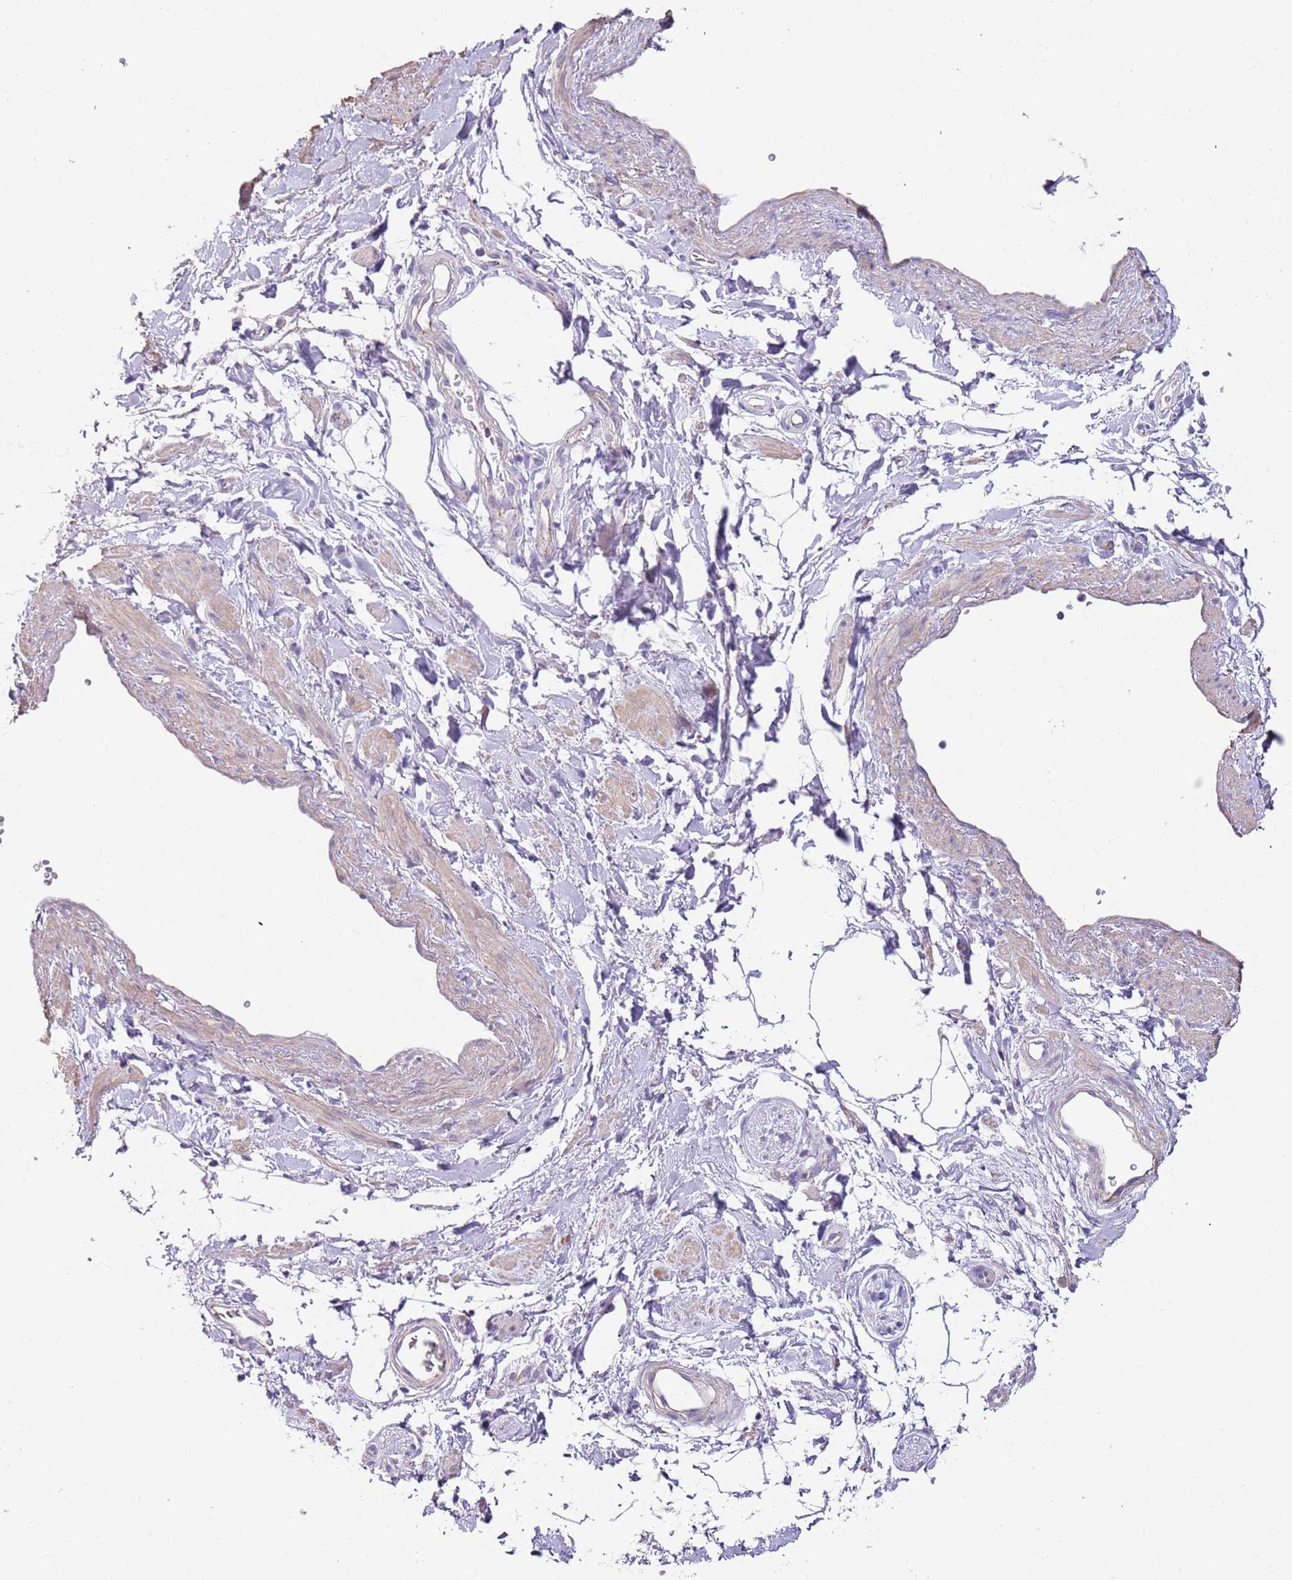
{"staining": {"intensity": "negative", "quantity": "none", "location": "none"}, "tissue": "adipose tissue", "cell_type": "Adipocytes", "image_type": "normal", "snomed": [{"axis": "morphology", "description": "Normal tissue, NOS"}, {"axis": "topography", "description": "Soft tissue"}, {"axis": "topography", "description": "Adipose tissue"}, {"axis": "topography", "description": "Vascular tissue"}, {"axis": "topography", "description": "Peripheral nerve tissue"}], "caption": "DAB (3,3'-diaminobenzidine) immunohistochemical staining of normal adipose tissue demonstrates no significant positivity in adipocytes. The staining was performed using DAB (3,3'-diaminobenzidine) to visualize the protein expression in brown, while the nuclei were stained in blue with hematoxylin (Magnification: 20x).", "gene": "LRRN3", "patient": {"sex": "male", "age": 74}}